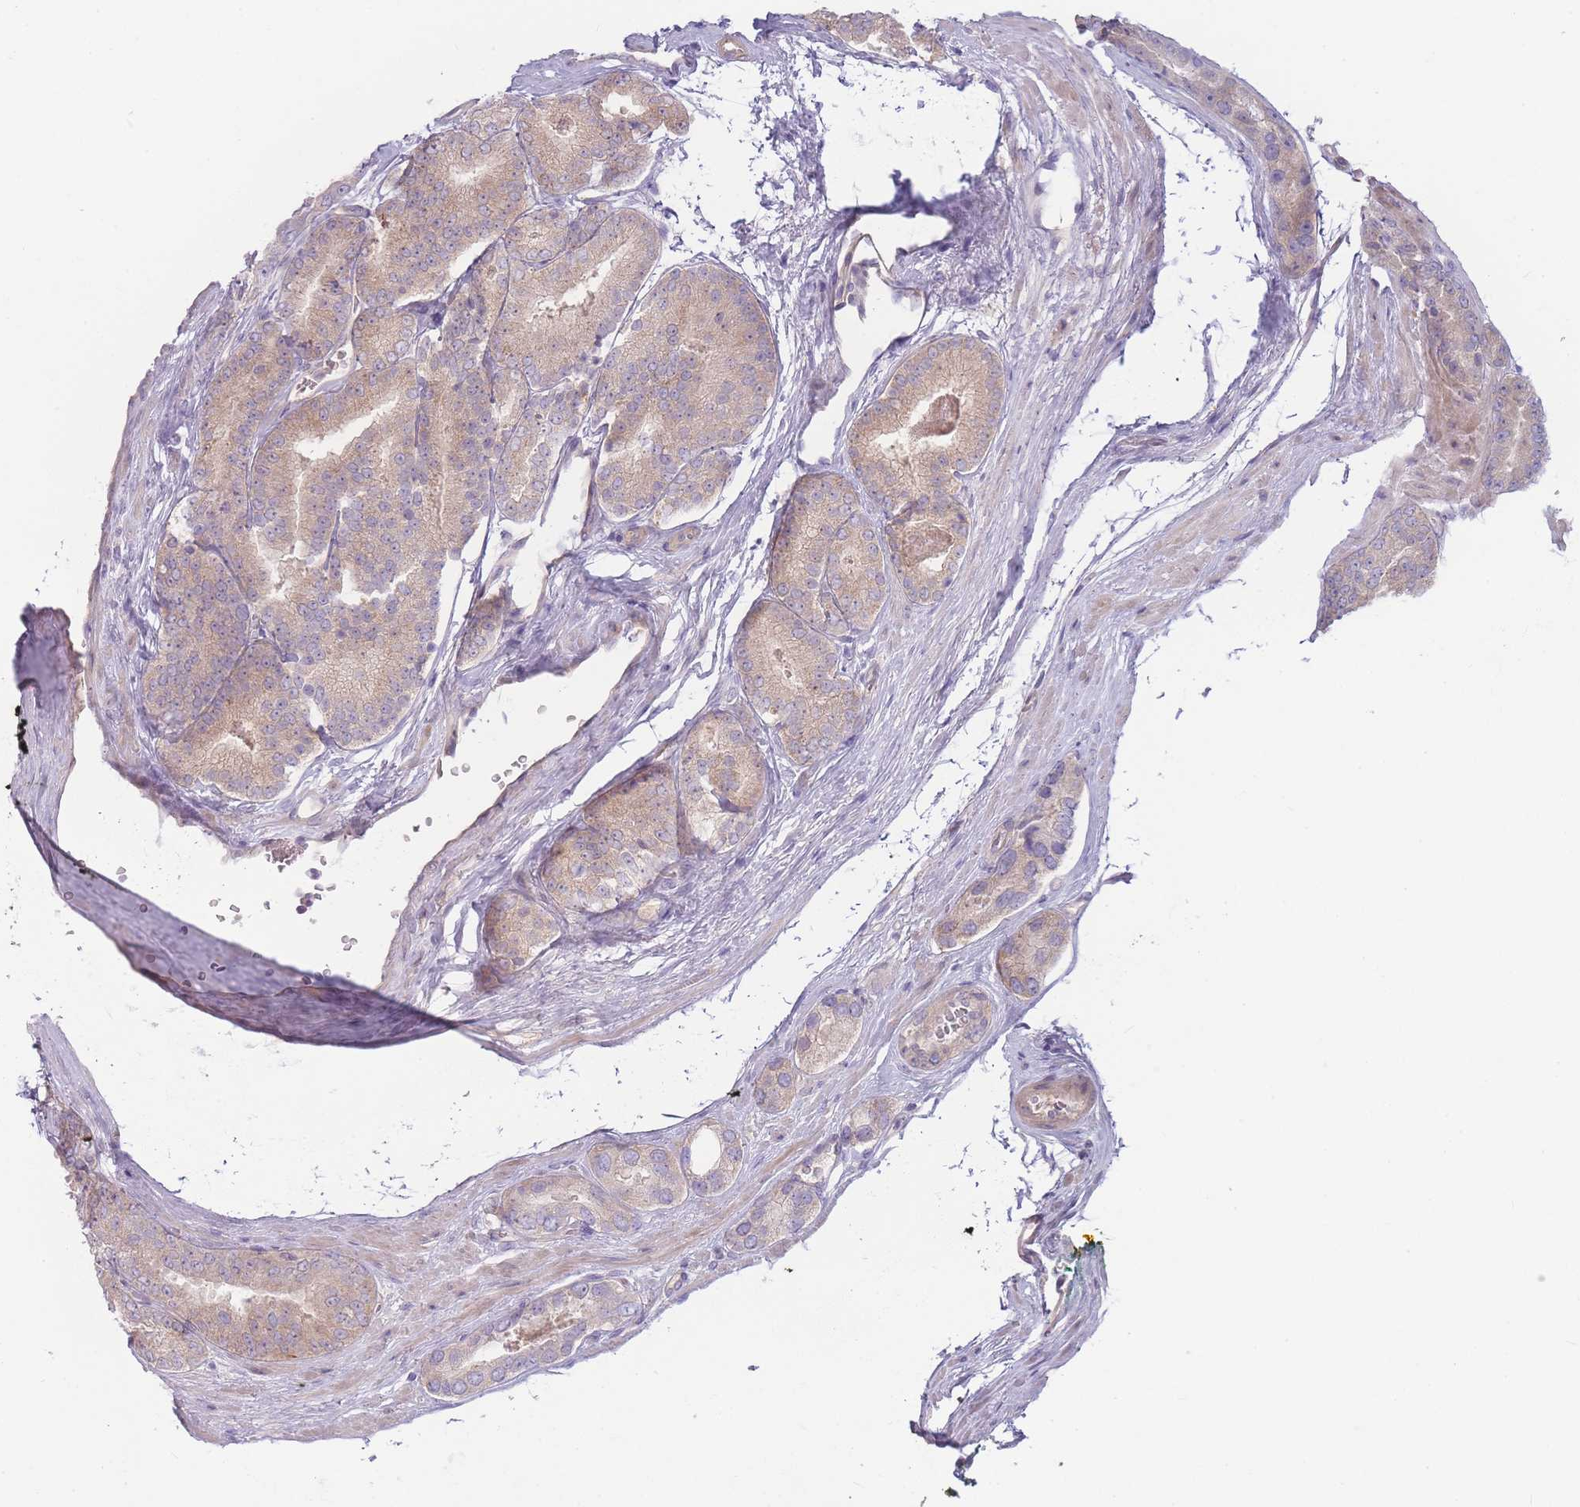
{"staining": {"intensity": "weak", "quantity": "25%-75%", "location": "cytoplasmic/membranous"}, "tissue": "prostate cancer", "cell_type": "Tumor cells", "image_type": "cancer", "snomed": [{"axis": "morphology", "description": "Adenocarcinoma, High grade"}, {"axis": "topography", "description": "Prostate"}], "caption": "The micrograph exhibits immunohistochemical staining of high-grade adenocarcinoma (prostate). There is weak cytoplasmic/membranous positivity is appreciated in about 25%-75% of tumor cells. (Brightfield microscopy of DAB IHC at high magnification).", "gene": "SPHKAP", "patient": {"sex": "male", "age": 72}}